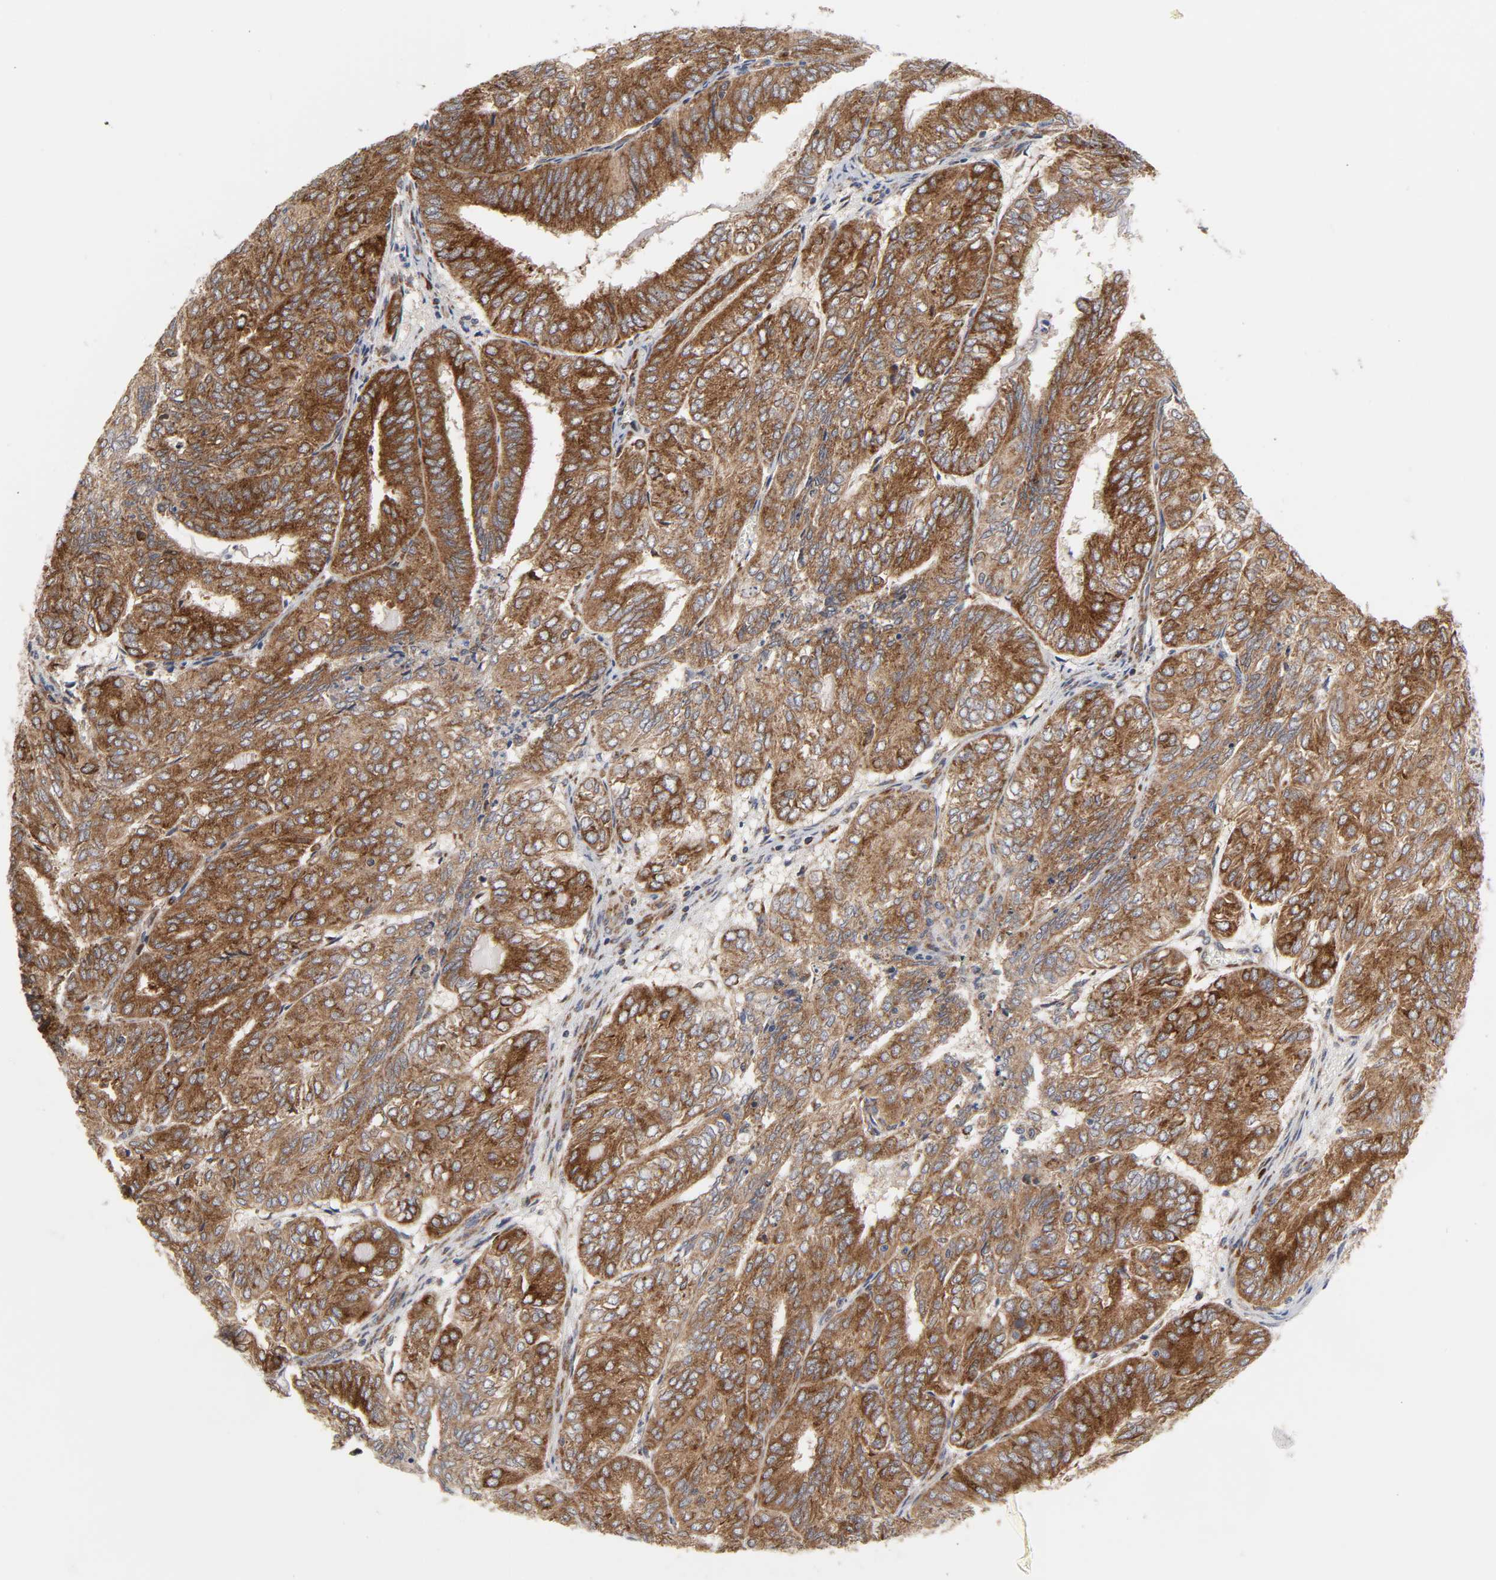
{"staining": {"intensity": "moderate", "quantity": ">75%", "location": "cytoplasmic/membranous"}, "tissue": "endometrial cancer", "cell_type": "Tumor cells", "image_type": "cancer", "snomed": [{"axis": "morphology", "description": "Adenocarcinoma, NOS"}, {"axis": "topography", "description": "Uterus"}], "caption": "An immunohistochemistry (IHC) micrograph of neoplastic tissue is shown. Protein staining in brown shows moderate cytoplasmic/membranous positivity in adenocarcinoma (endometrial) within tumor cells.", "gene": "BAX", "patient": {"sex": "female", "age": 60}}